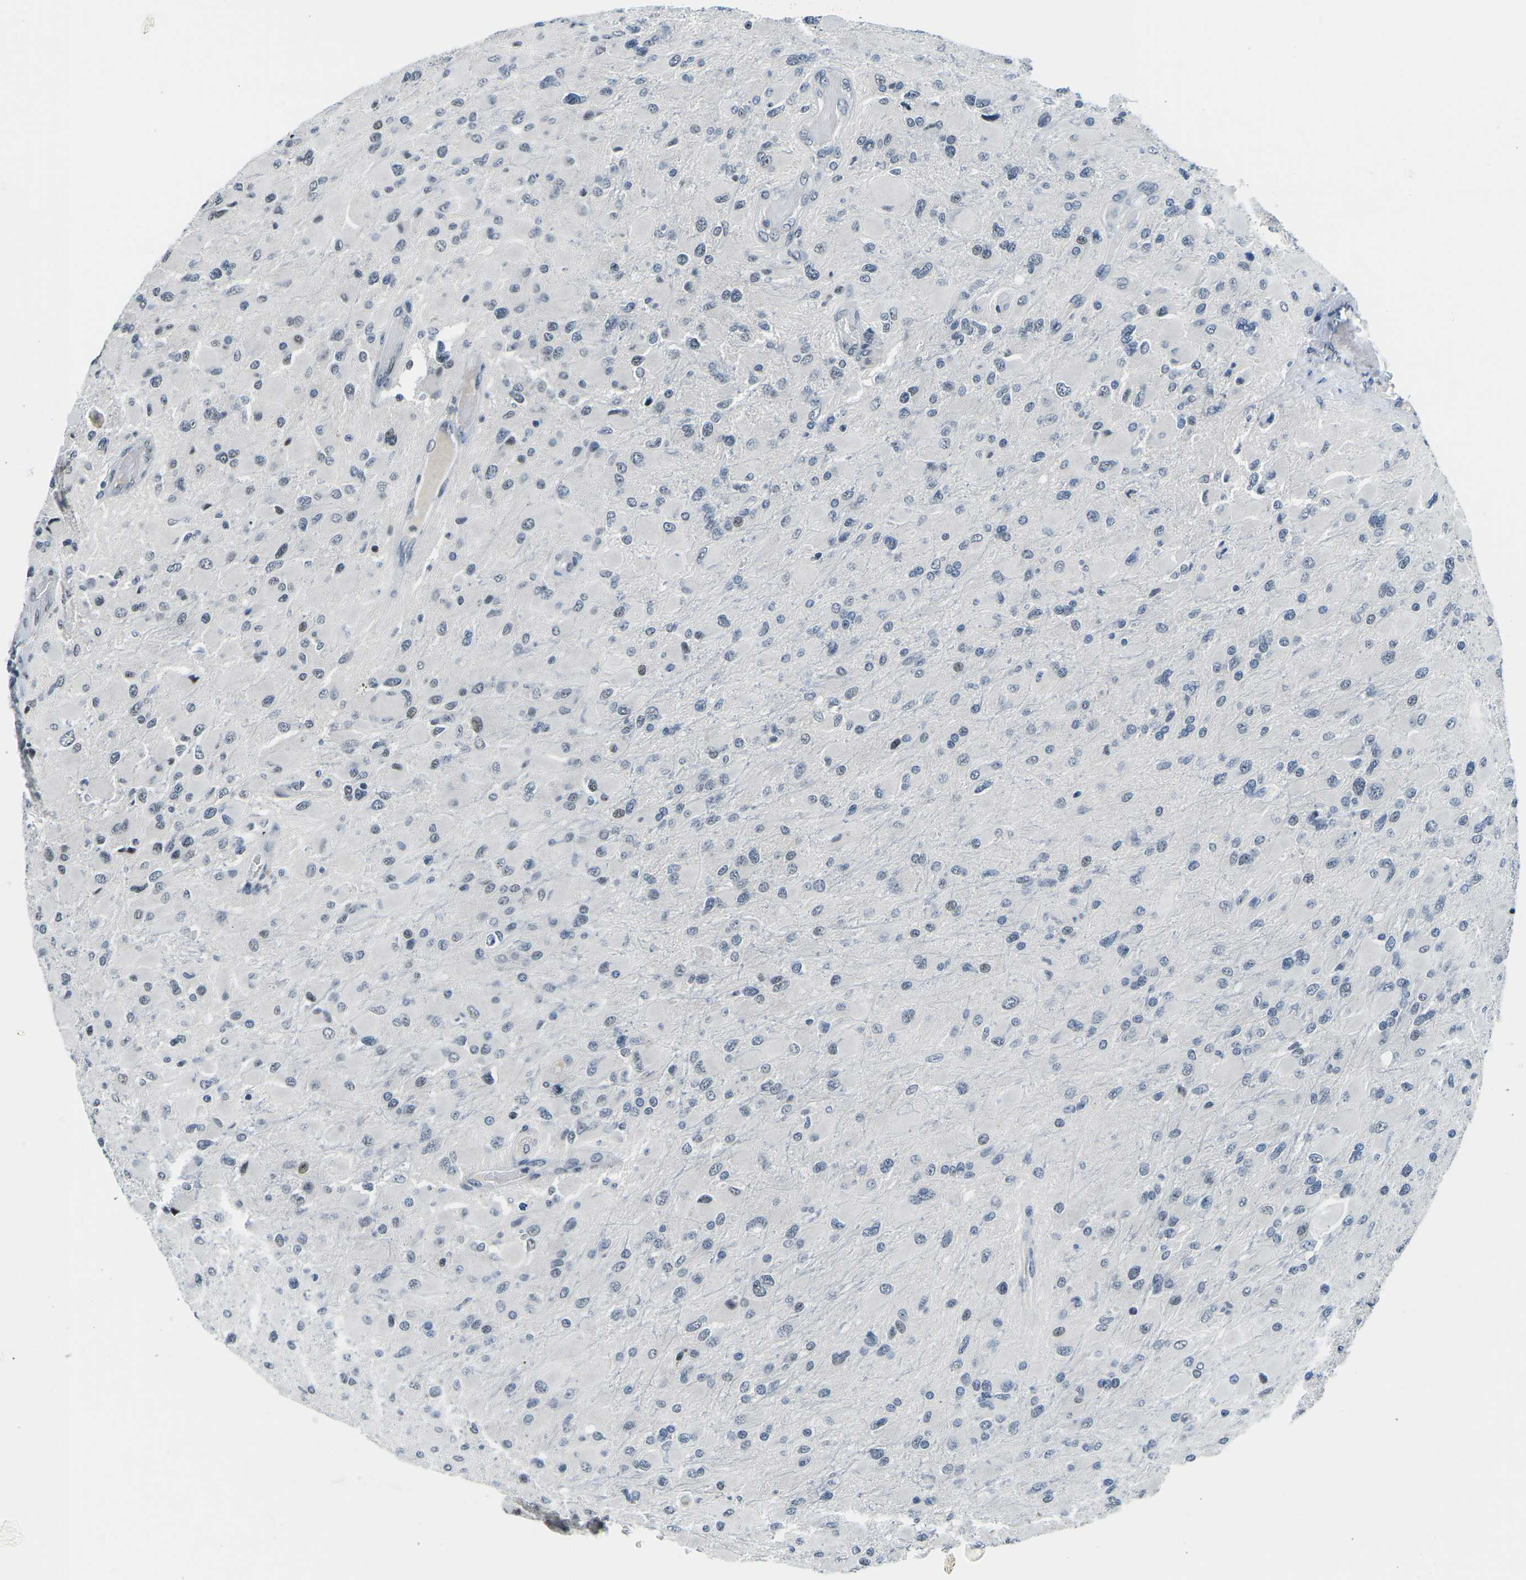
{"staining": {"intensity": "negative", "quantity": "none", "location": "none"}, "tissue": "glioma", "cell_type": "Tumor cells", "image_type": "cancer", "snomed": [{"axis": "morphology", "description": "Glioma, malignant, High grade"}, {"axis": "topography", "description": "Cerebral cortex"}], "caption": "Glioma was stained to show a protein in brown. There is no significant staining in tumor cells.", "gene": "PRPF8", "patient": {"sex": "female", "age": 36}}